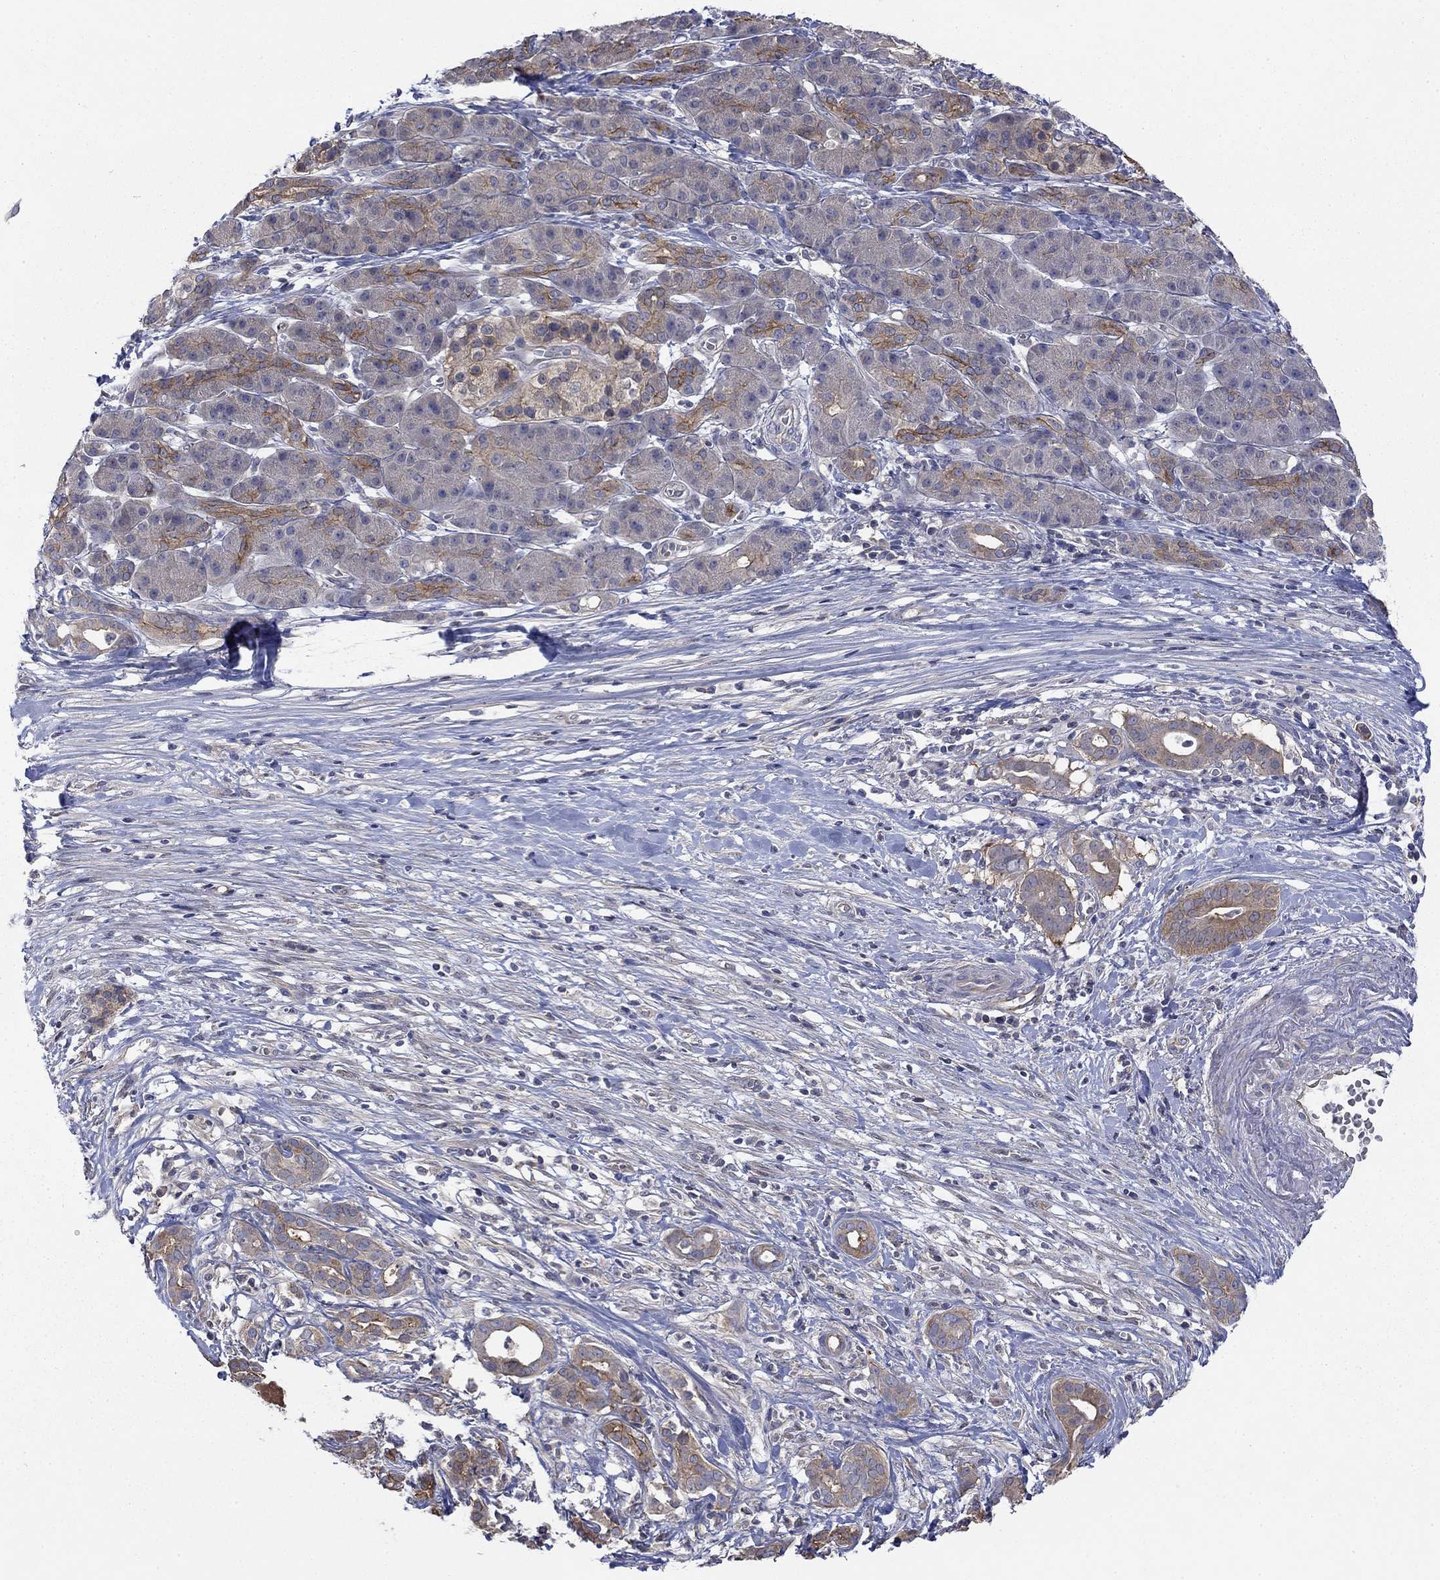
{"staining": {"intensity": "moderate", "quantity": "<25%", "location": "cytoplasmic/membranous"}, "tissue": "pancreatic cancer", "cell_type": "Tumor cells", "image_type": "cancer", "snomed": [{"axis": "morphology", "description": "Adenocarcinoma, NOS"}, {"axis": "topography", "description": "Pancreas"}], "caption": "Tumor cells exhibit moderate cytoplasmic/membranous expression in about <25% of cells in pancreatic cancer.", "gene": "PDZD2", "patient": {"sex": "male", "age": 61}}